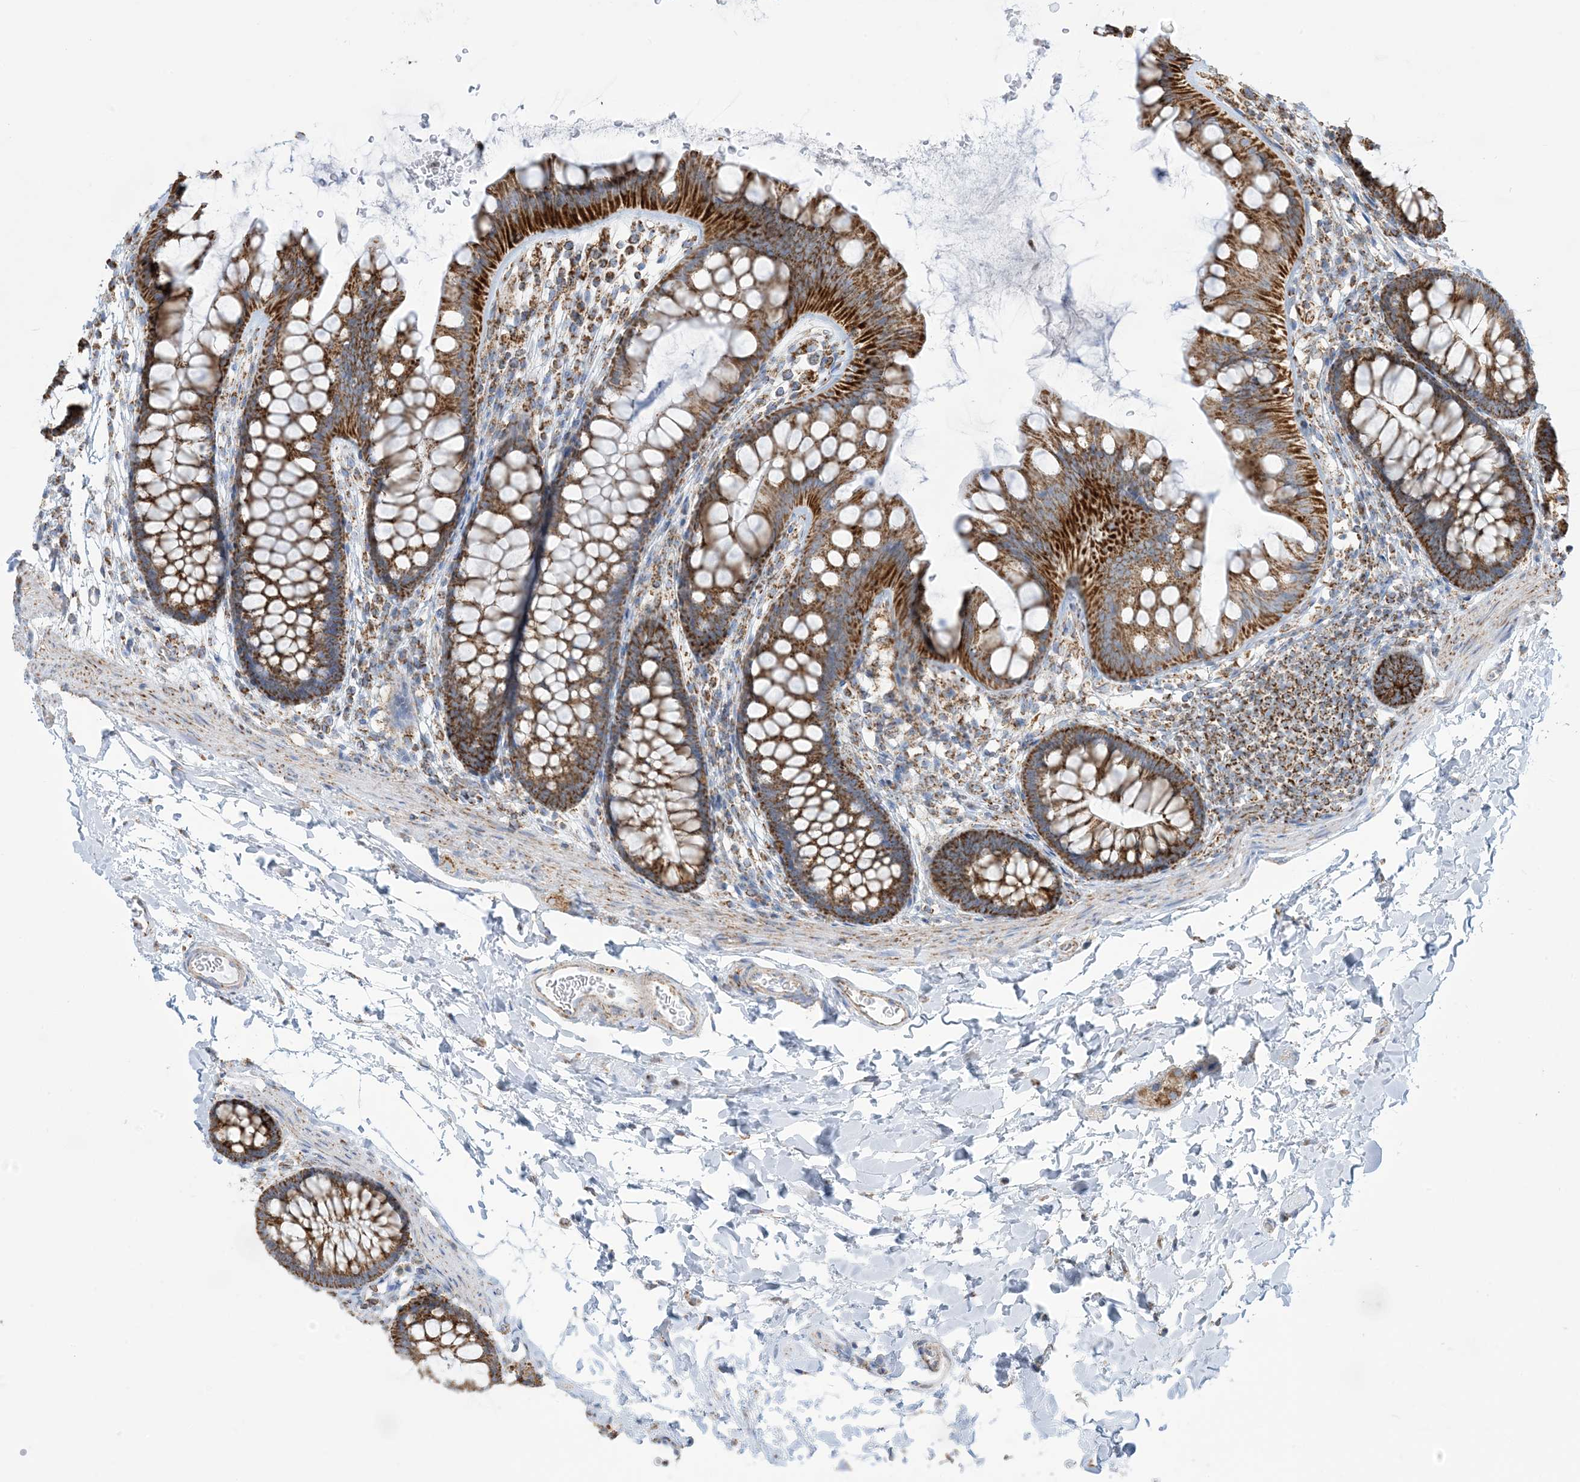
{"staining": {"intensity": "moderate", "quantity": ">75%", "location": "cytoplasmic/membranous"}, "tissue": "colon", "cell_type": "Endothelial cells", "image_type": "normal", "snomed": [{"axis": "morphology", "description": "Normal tissue, NOS"}, {"axis": "topography", "description": "Colon"}], "caption": "Endothelial cells exhibit medium levels of moderate cytoplasmic/membranous positivity in approximately >75% of cells in unremarkable colon.", "gene": "SAMM50", "patient": {"sex": "female", "age": 62}}